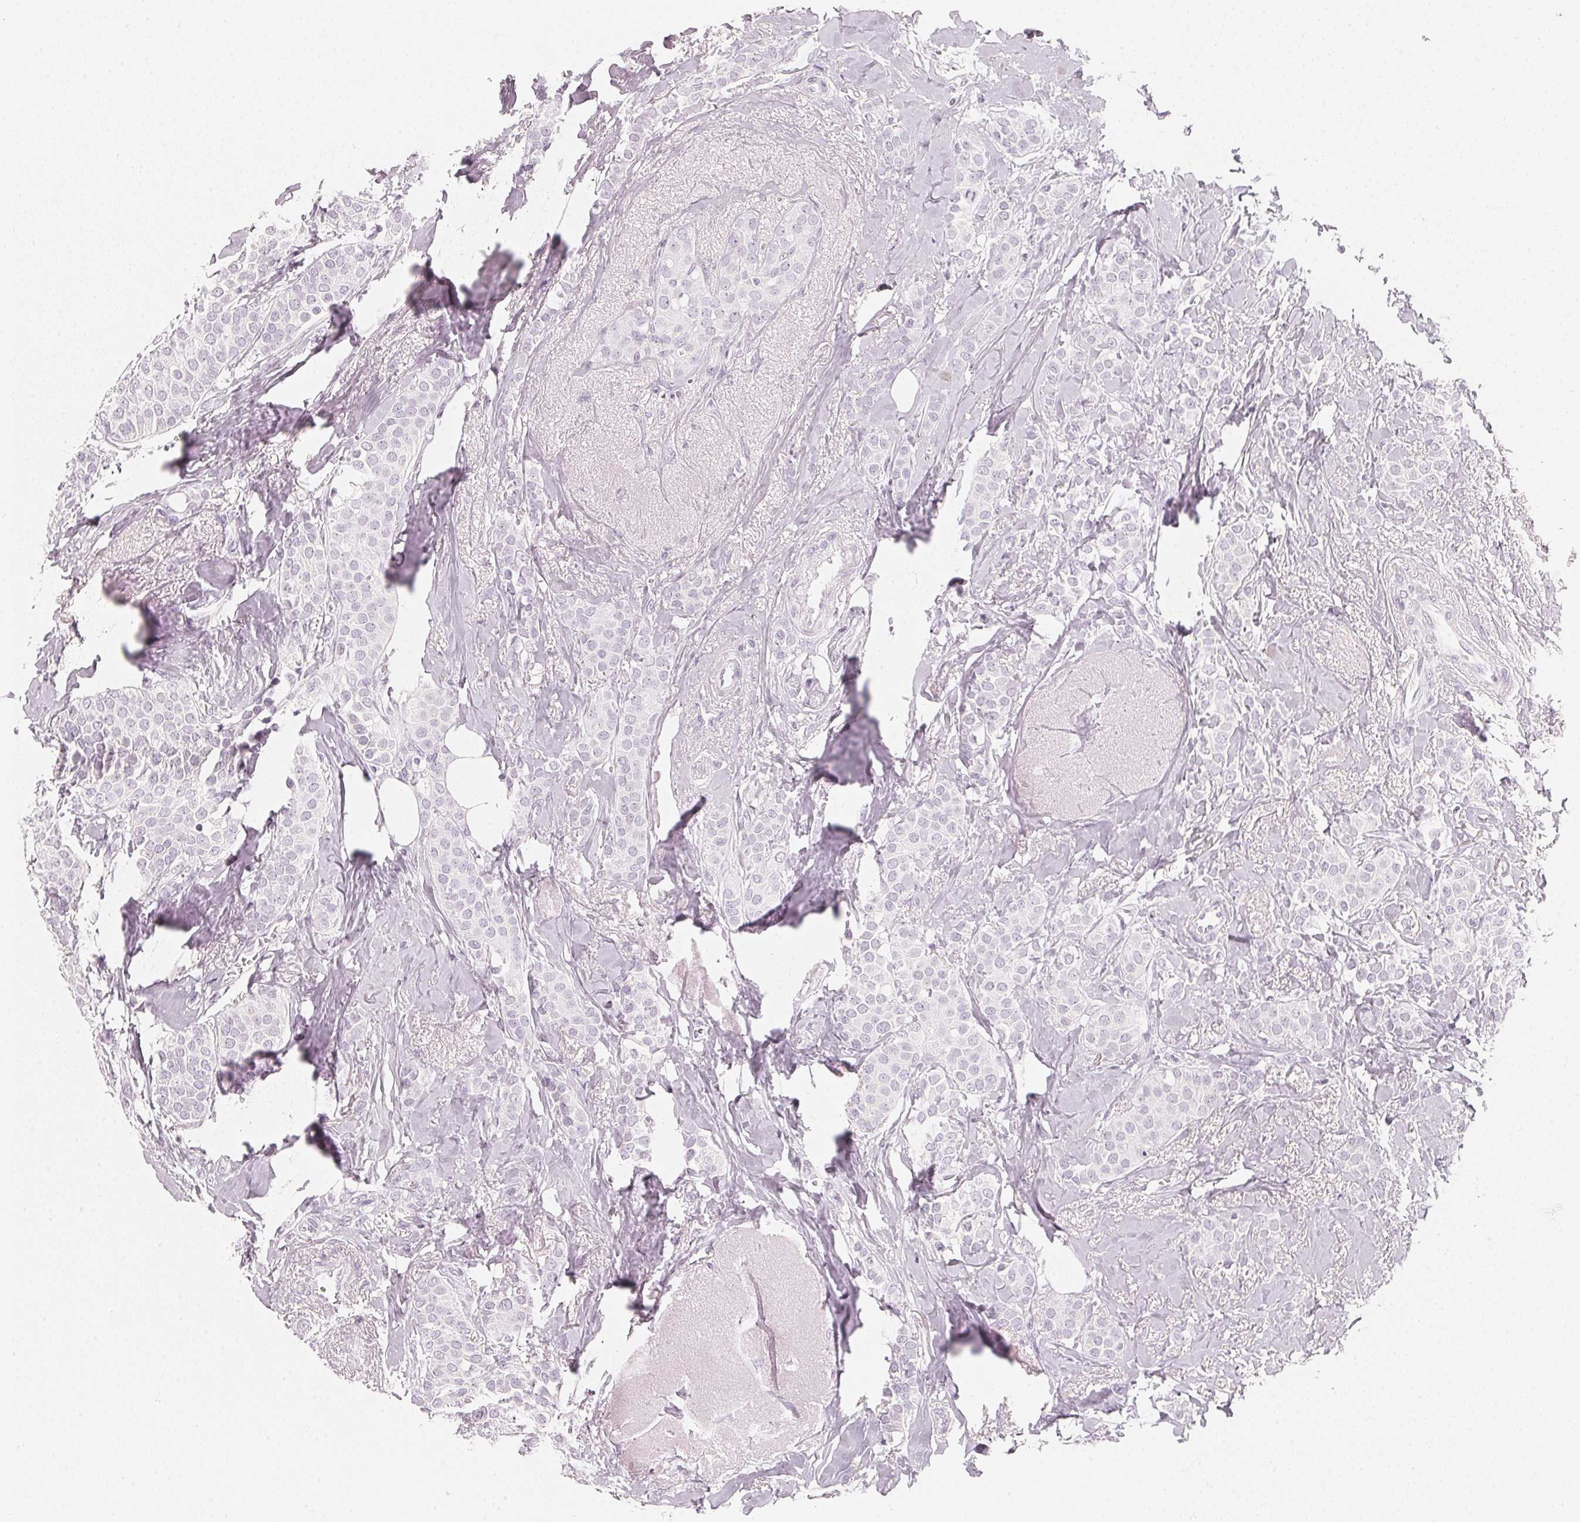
{"staining": {"intensity": "negative", "quantity": "none", "location": "none"}, "tissue": "breast cancer", "cell_type": "Tumor cells", "image_type": "cancer", "snomed": [{"axis": "morphology", "description": "Duct carcinoma"}, {"axis": "topography", "description": "Breast"}], "caption": "Immunohistochemical staining of breast cancer (intraductal carcinoma) reveals no significant staining in tumor cells.", "gene": "SLC22A8", "patient": {"sex": "female", "age": 79}}